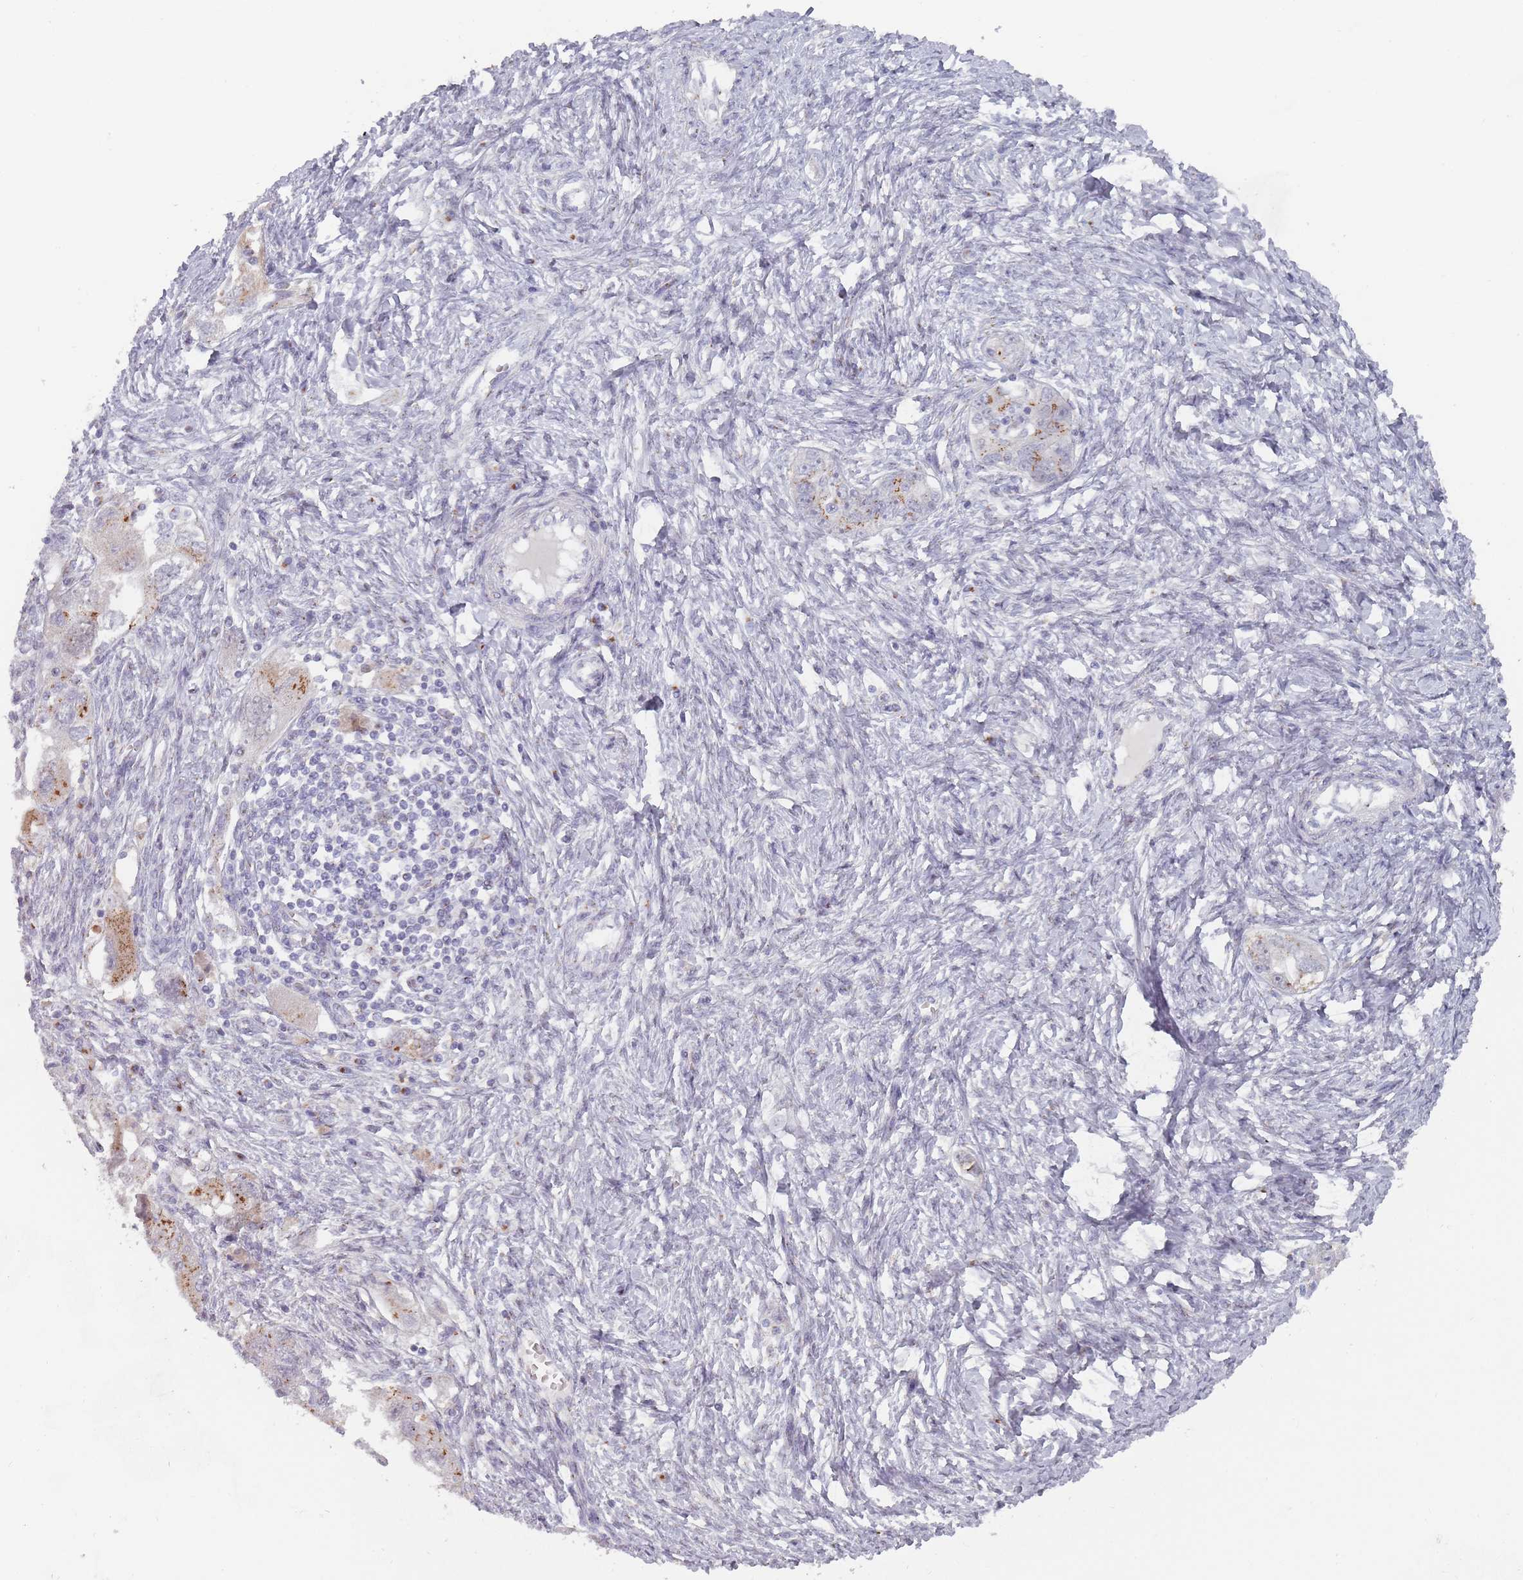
{"staining": {"intensity": "moderate", "quantity": ">75%", "location": "cytoplasmic/membranous"}, "tissue": "ovarian cancer", "cell_type": "Tumor cells", "image_type": "cancer", "snomed": [{"axis": "morphology", "description": "Carcinoma, NOS"}, {"axis": "morphology", "description": "Cystadenocarcinoma, serous, NOS"}, {"axis": "topography", "description": "Ovary"}], "caption": "Protein expression analysis of serous cystadenocarcinoma (ovarian) exhibits moderate cytoplasmic/membranous staining in about >75% of tumor cells. Ihc stains the protein of interest in brown and the nuclei are stained blue.", "gene": "MAN1B1", "patient": {"sex": "female", "age": 69}}